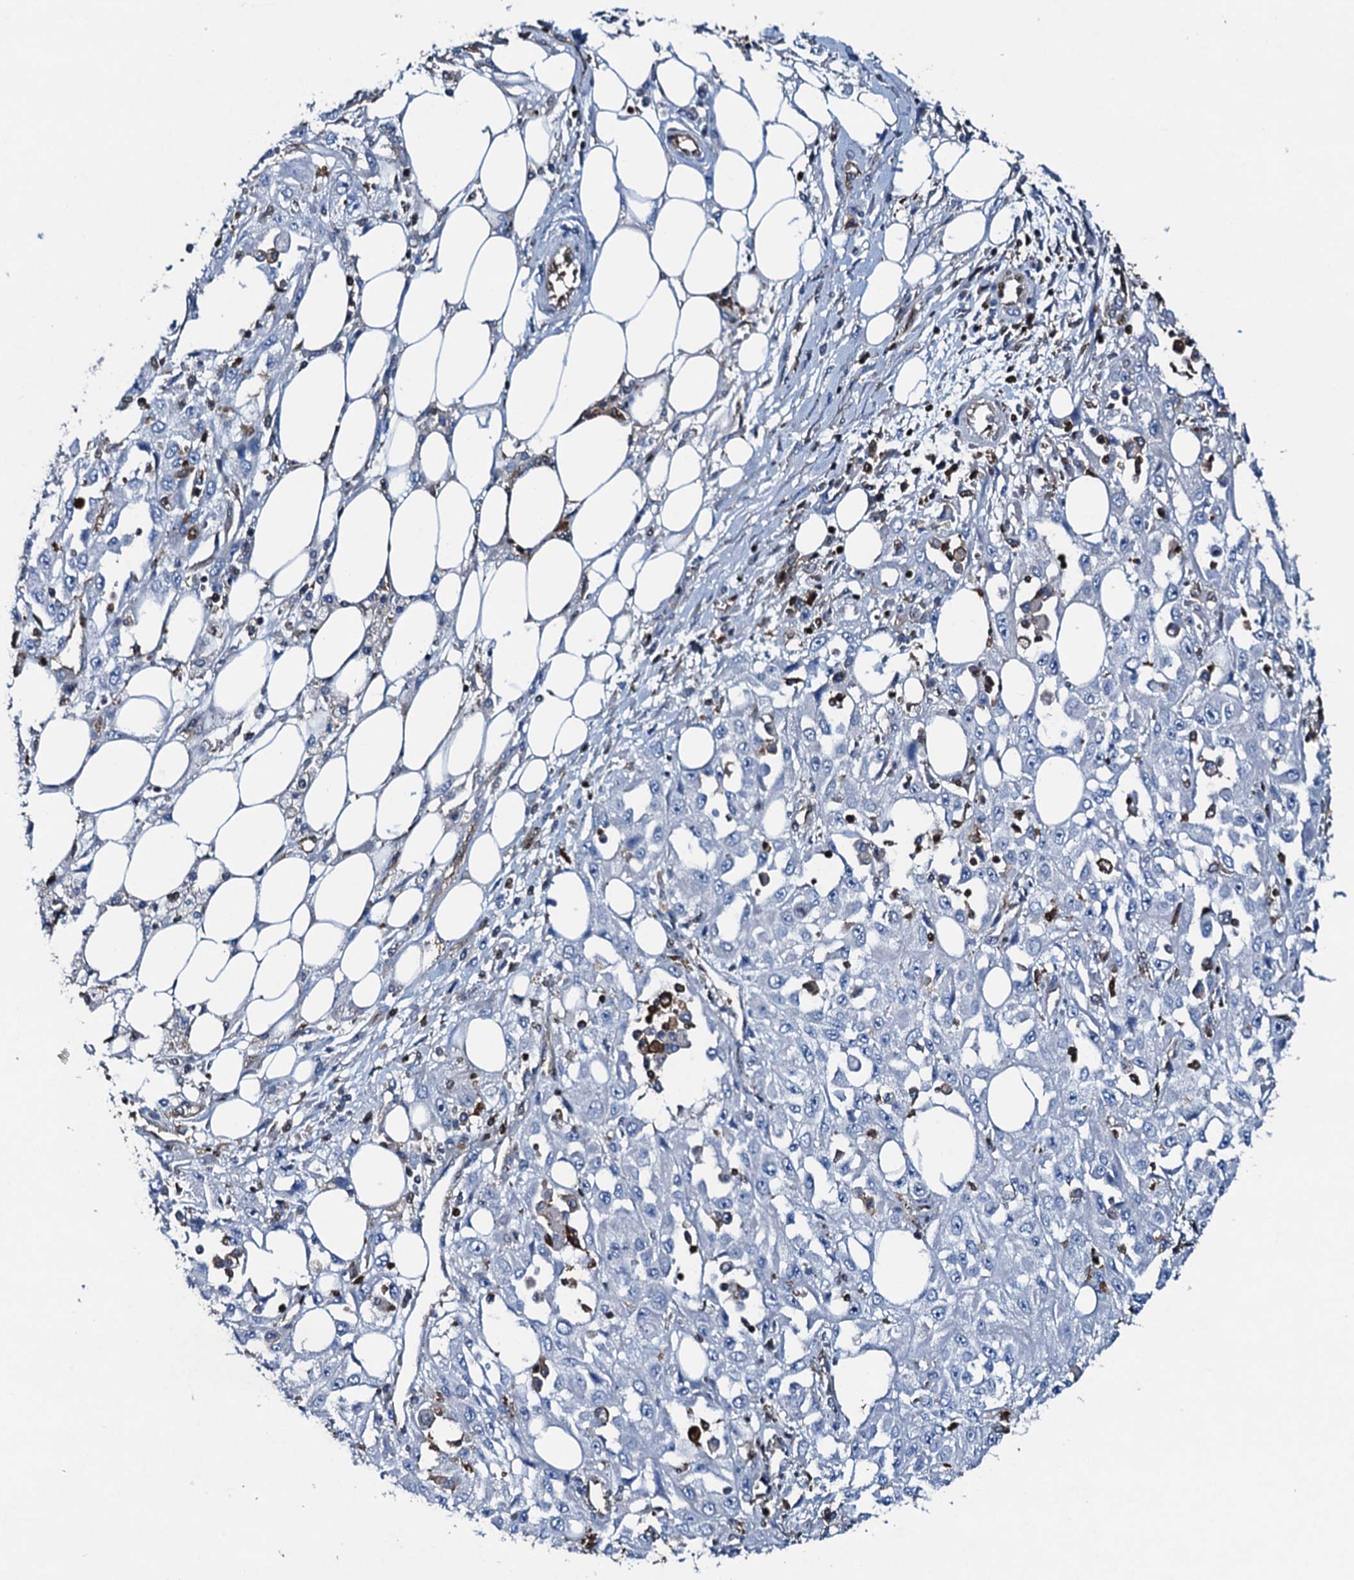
{"staining": {"intensity": "negative", "quantity": "none", "location": "none"}, "tissue": "skin cancer", "cell_type": "Tumor cells", "image_type": "cancer", "snomed": [{"axis": "morphology", "description": "Squamous cell carcinoma, NOS"}, {"axis": "morphology", "description": "Squamous cell carcinoma, metastatic, NOS"}, {"axis": "topography", "description": "Skin"}, {"axis": "topography", "description": "Lymph node"}], "caption": "Human metastatic squamous cell carcinoma (skin) stained for a protein using IHC shows no positivity in tumor cells.", "gene": "MS4A4E", "patient": {"sex": "male", "age": 75}}